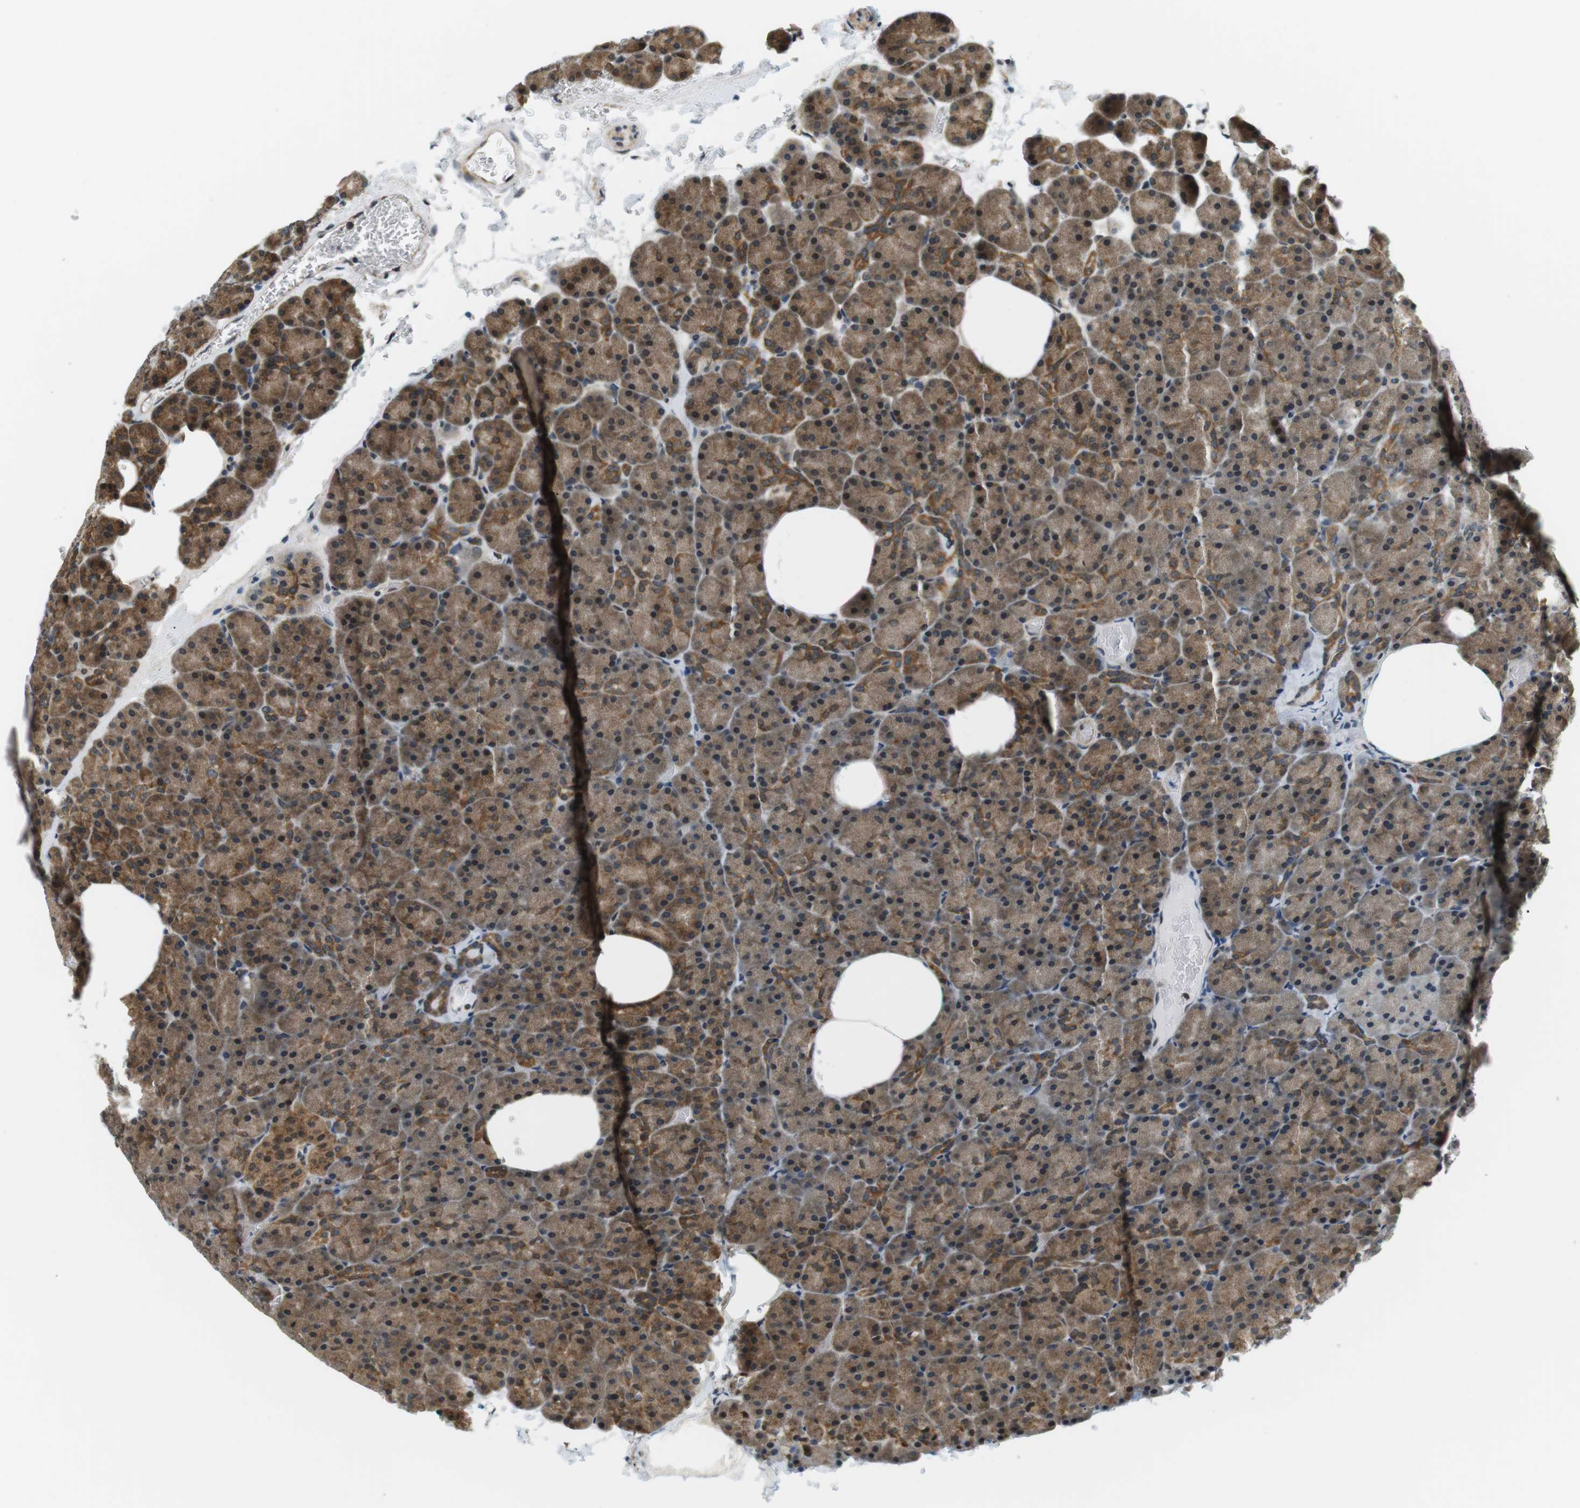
{"staining": {"intensity": "strong", "quantity": ">75%", "location": "cytoplasmic/membranous,nuclear"}, "tissue": "pancreas", "cell_type": "Exocrine glandular cells", "image_type": "normal", "snomed": [{"axis": "morphology", "description": "Normal tissue, NOS"}, {"axis": "topography", "description": "Pancreas"}], "caption": "An immunohistochemistry histopathology image of benign tissue is shown. Protein staining in brown highlights strong cytoplasmic/membranous,nuclear positivity in pancreas within exocrine glandular cells.", "gene": "CSNK2B", "patient": {"sex": "female", "age": 35}}